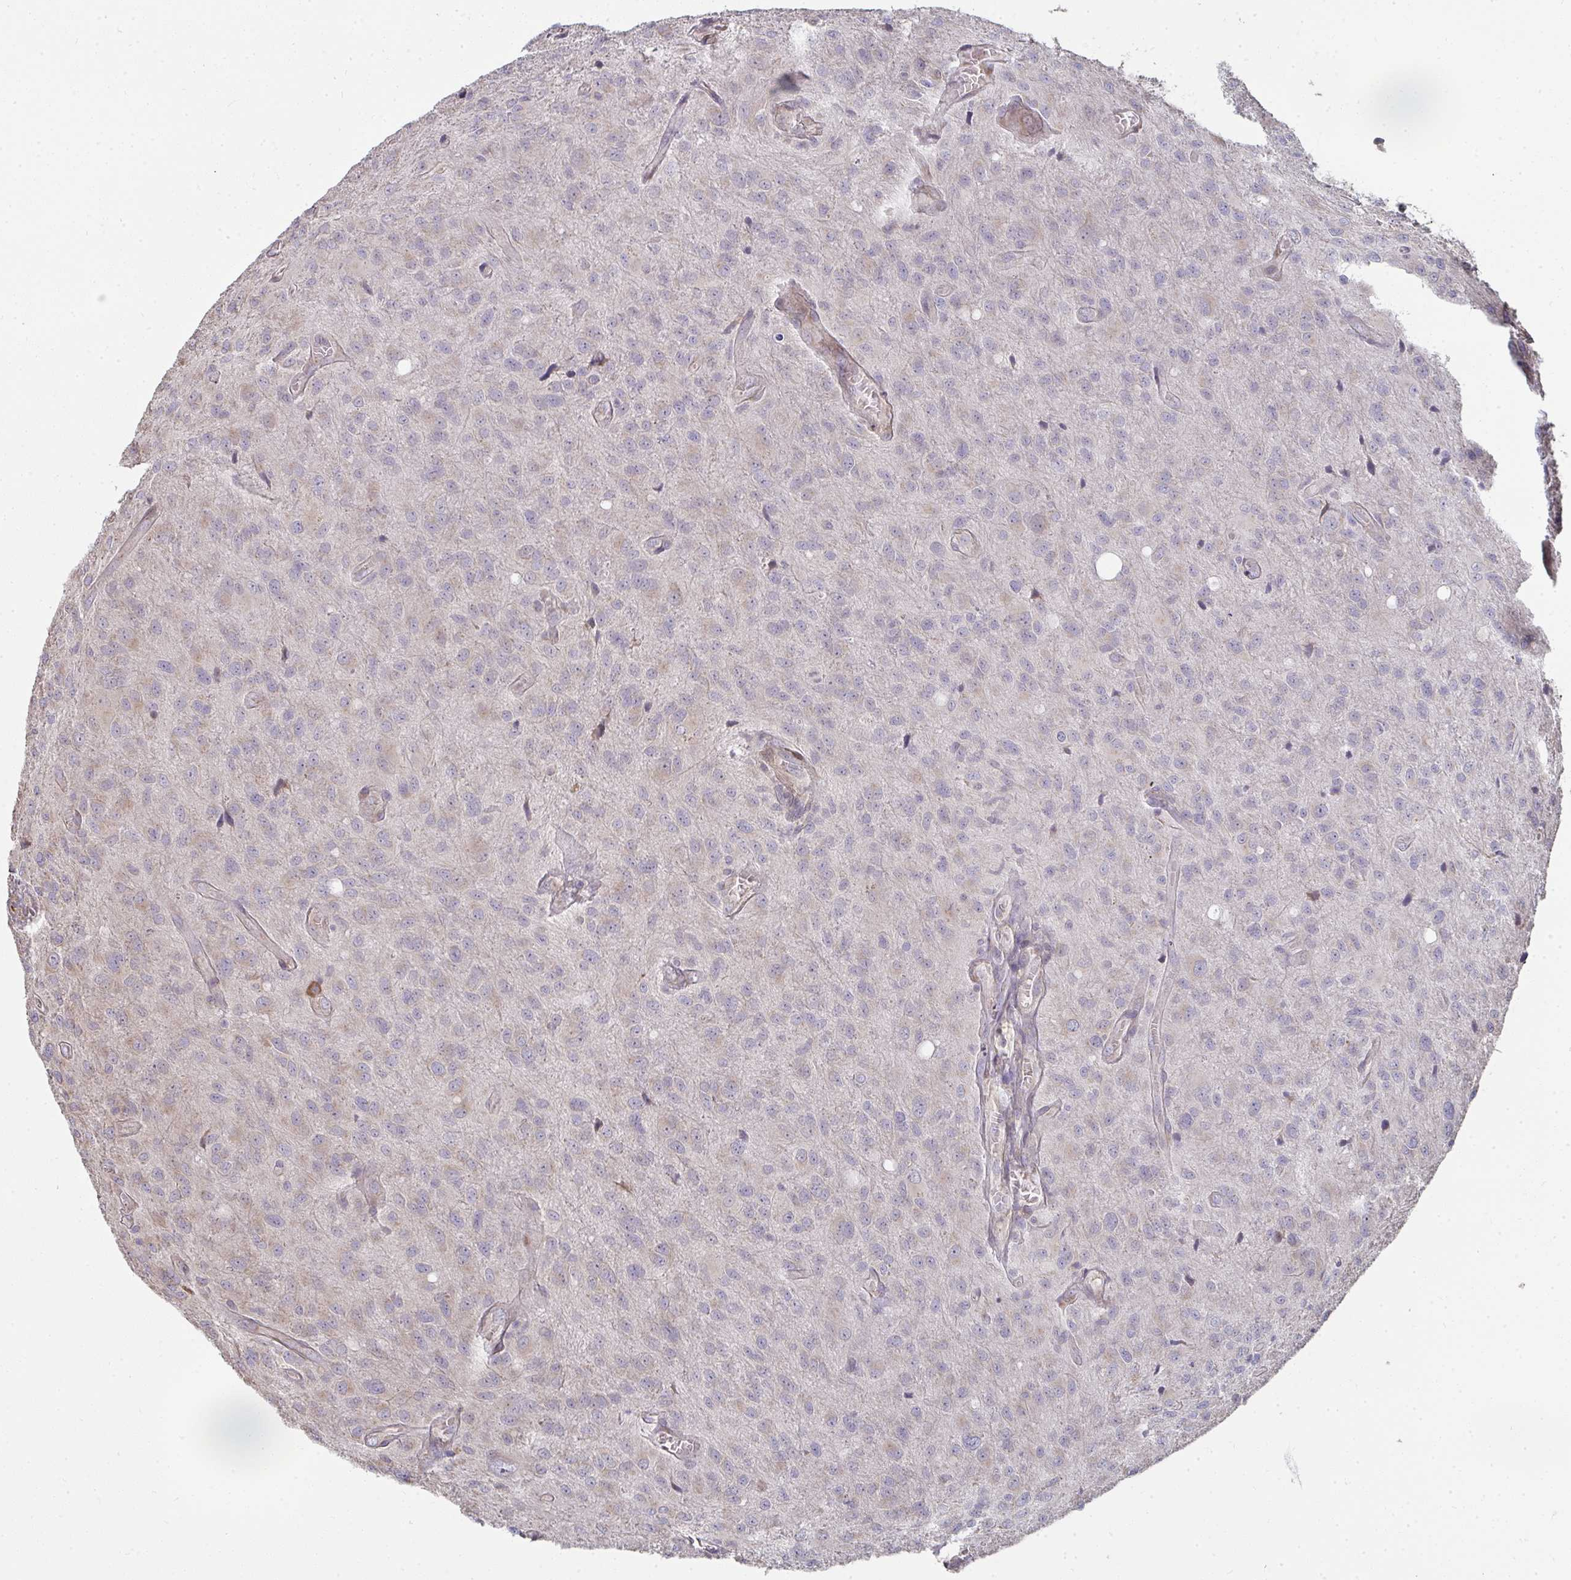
{"staining": {"intensity": "weak", "quantity": "<25%", "location": "cytoplasmic/membranous"}, "tissue": "glioma", "cell_type": "Tumor cells", "image_type": "cancer", "snomed": [{"axis": "morphology", "description": "Glioma, malignant, Low grade"}, {"axis": "topography", "description": "Brain"}], "caption": "Immunohistochemistry (IHC) micrograph of neoplastic tissue: human glioma stained with DAB demonstrates no significant protein expression in tumor cells.", "gene": "ZFYVE28", "patient": {"sex": "male", "age": 66}}